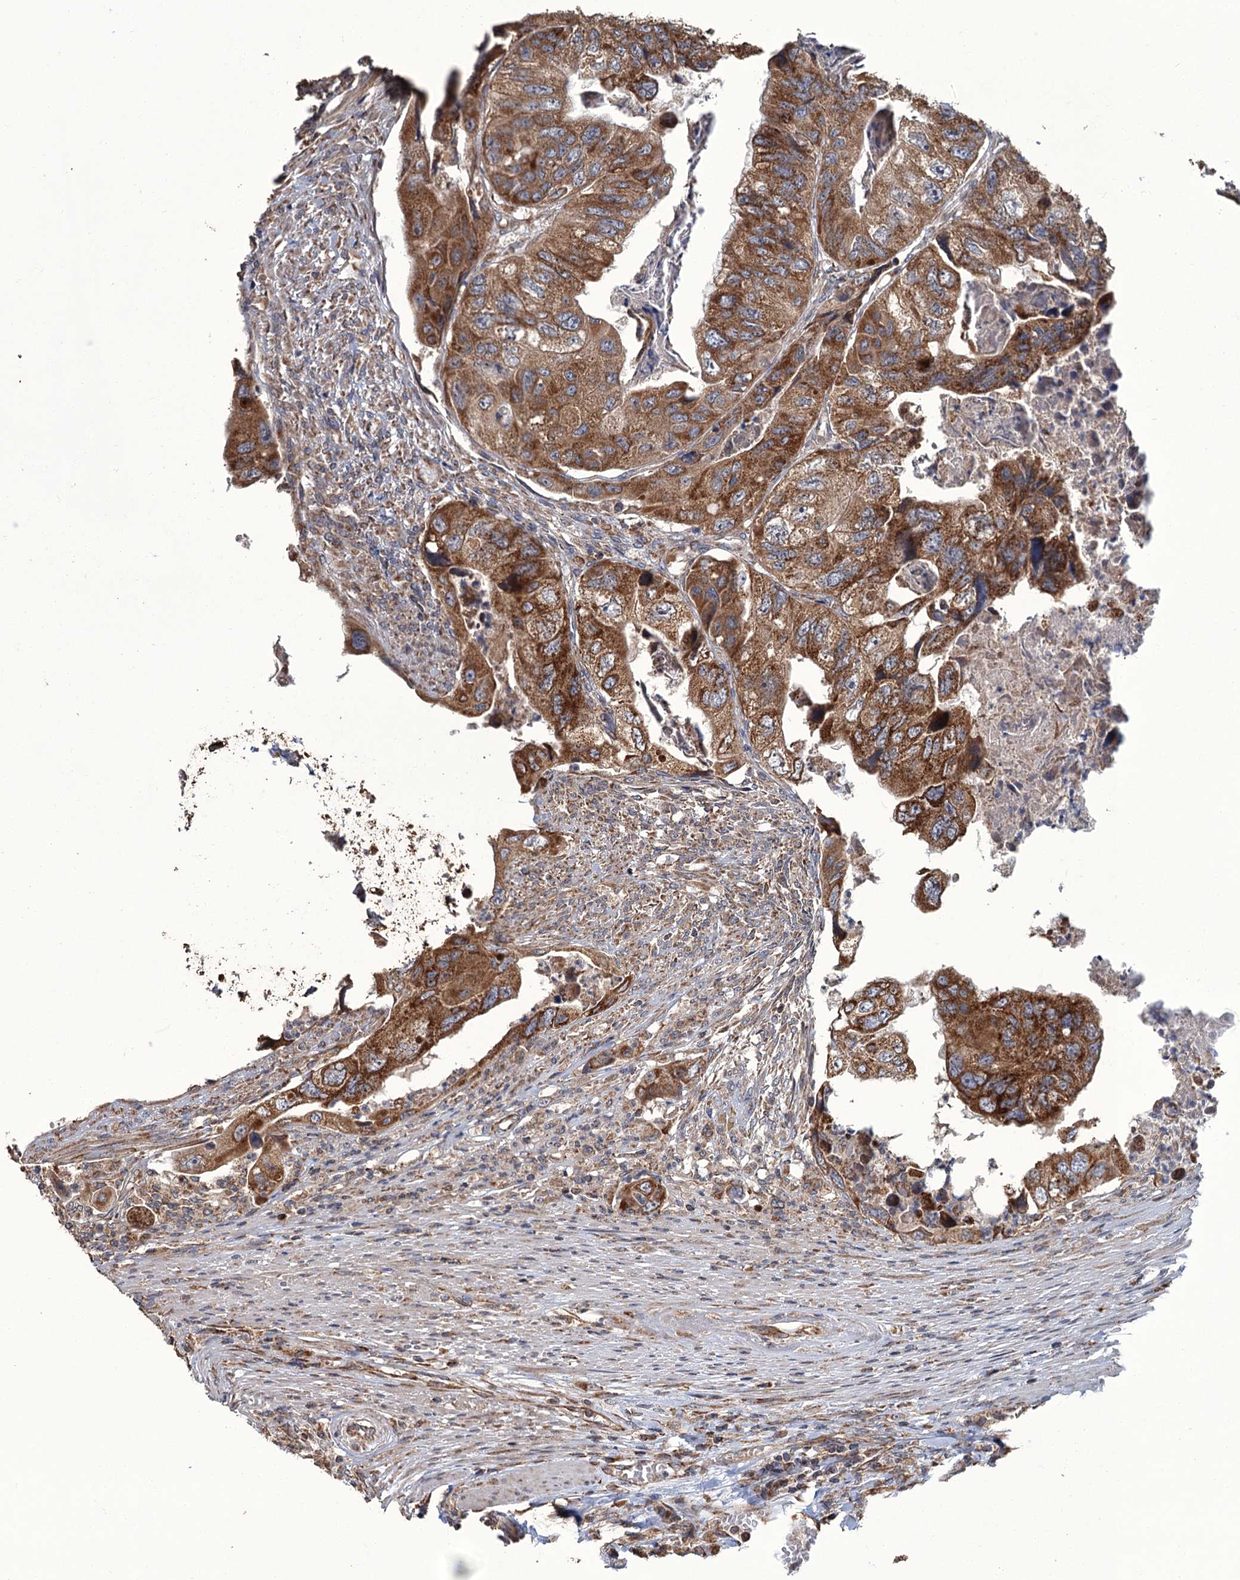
{"staining": {"intensity": "moderate", "quantity": ">75%", "location": "cytoplasmic/membranous"}, "tissue": "colorectal cancer", "cell_type": "Tumor cells", "image_type": "cancer", "snomed": [{"axis": "morphology", "description": "Adenocarcinoma, NOS"}, {"axis": "topography", "description": "Rectum"}], "caption": "Human adenocarcinoma (colorectal) stained for a protein (brown) shows moderate cytoplasmic/membranous positive expression in about >75% of tumor cells.", "gene": "APH1A", "patient": {"sex": "male", "age": 63}}